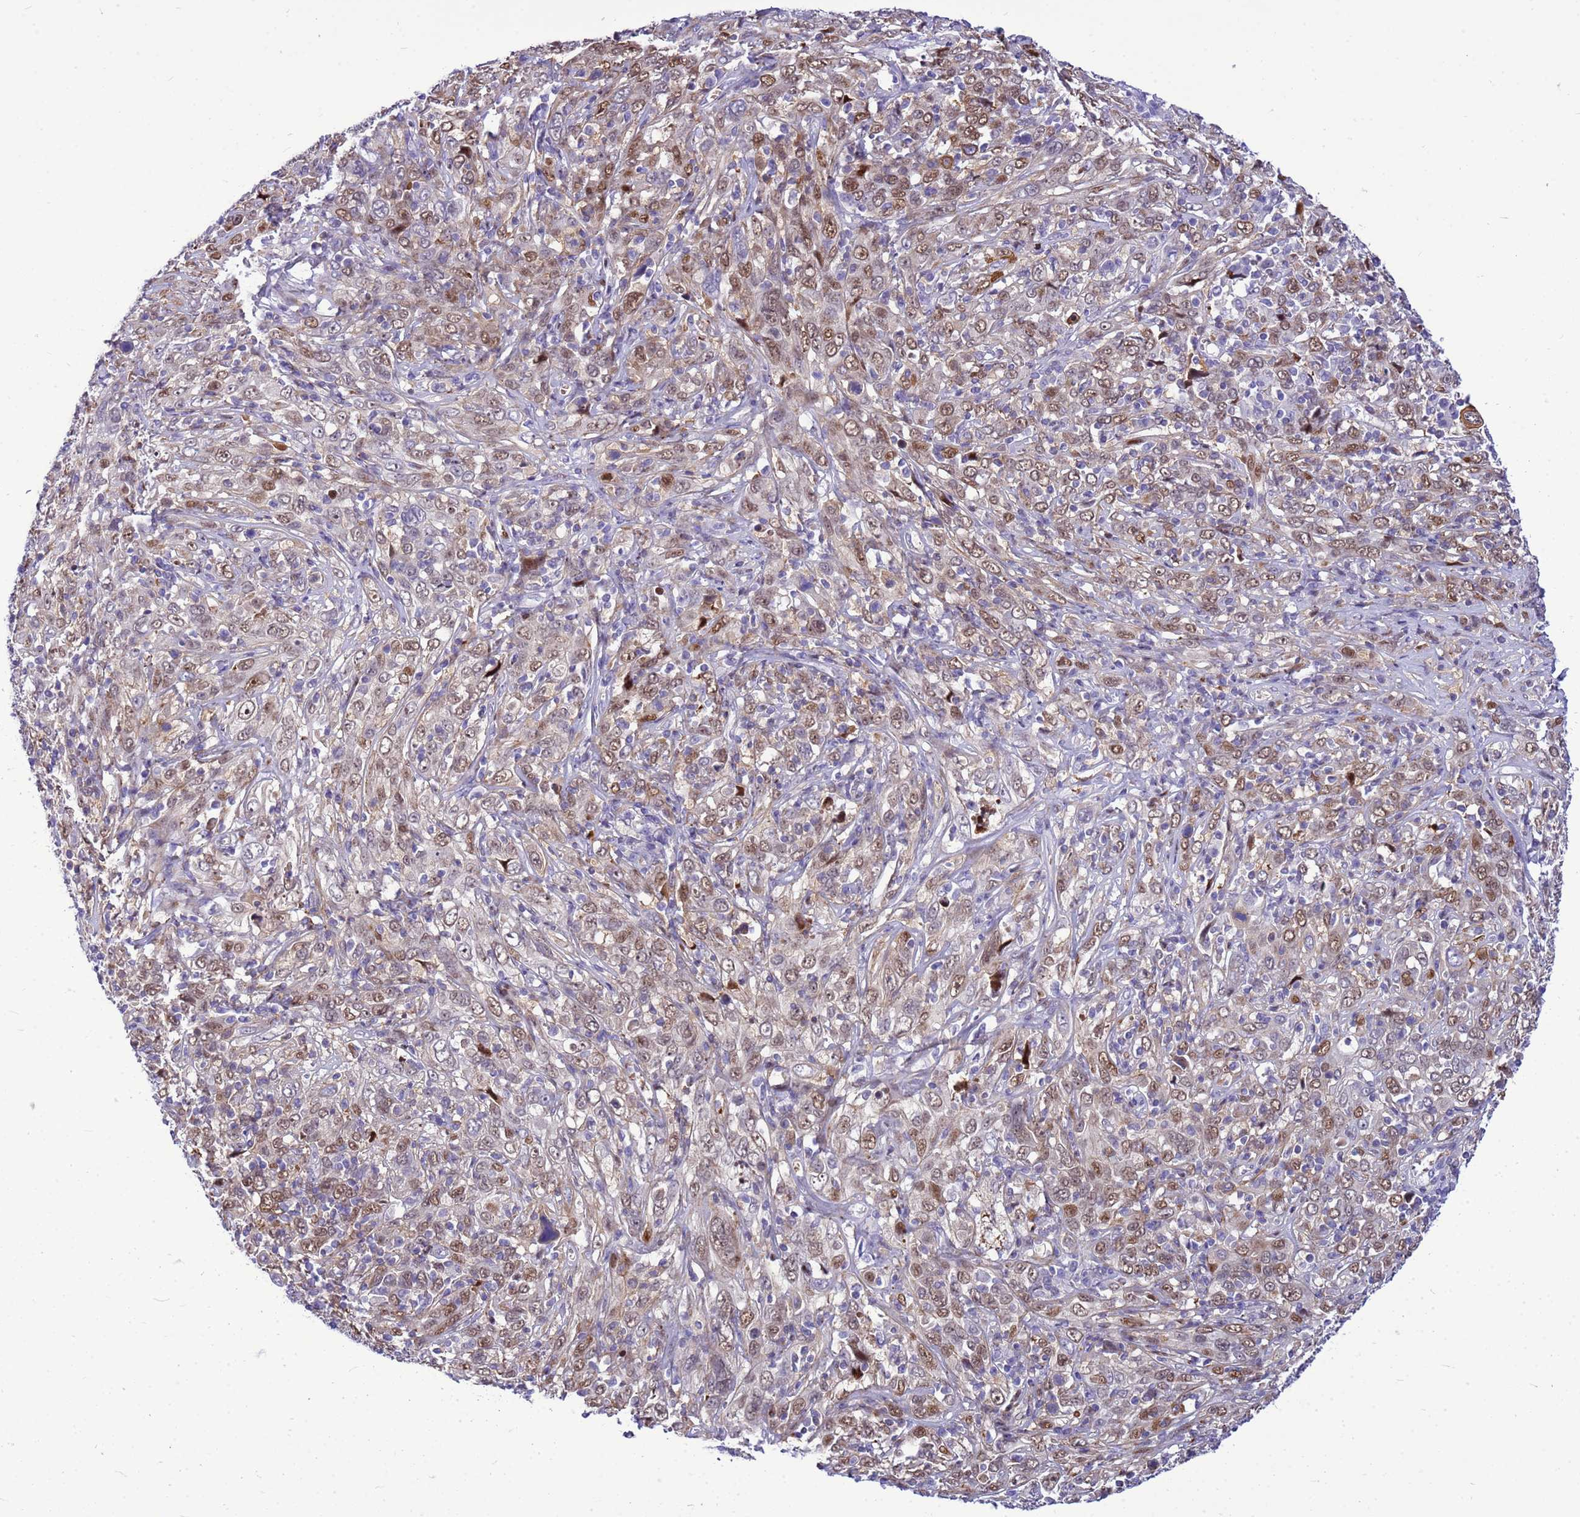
{"staining": {"intensity": "moderate", "quantity": "25%-75%", "location": "nuclear"}, "tissue": "cervical cancer", "cell_type": "Tumor cells", "image_type": "cancer", "snomed": [{"axis": "morphology", "description": "Squamous cell carcinoma, NOS"}, {"axis": "topography", "description": "Cervix"}], "caption": "Immunohistochemical staining of human squamous cell carcinoma (cervical) reveals medium levels of moderate nuclear positivity in about 25%-75% of tumor cells.", "gene": "ADAMTS7", "patient": {"sex": "female", "age": 46}}